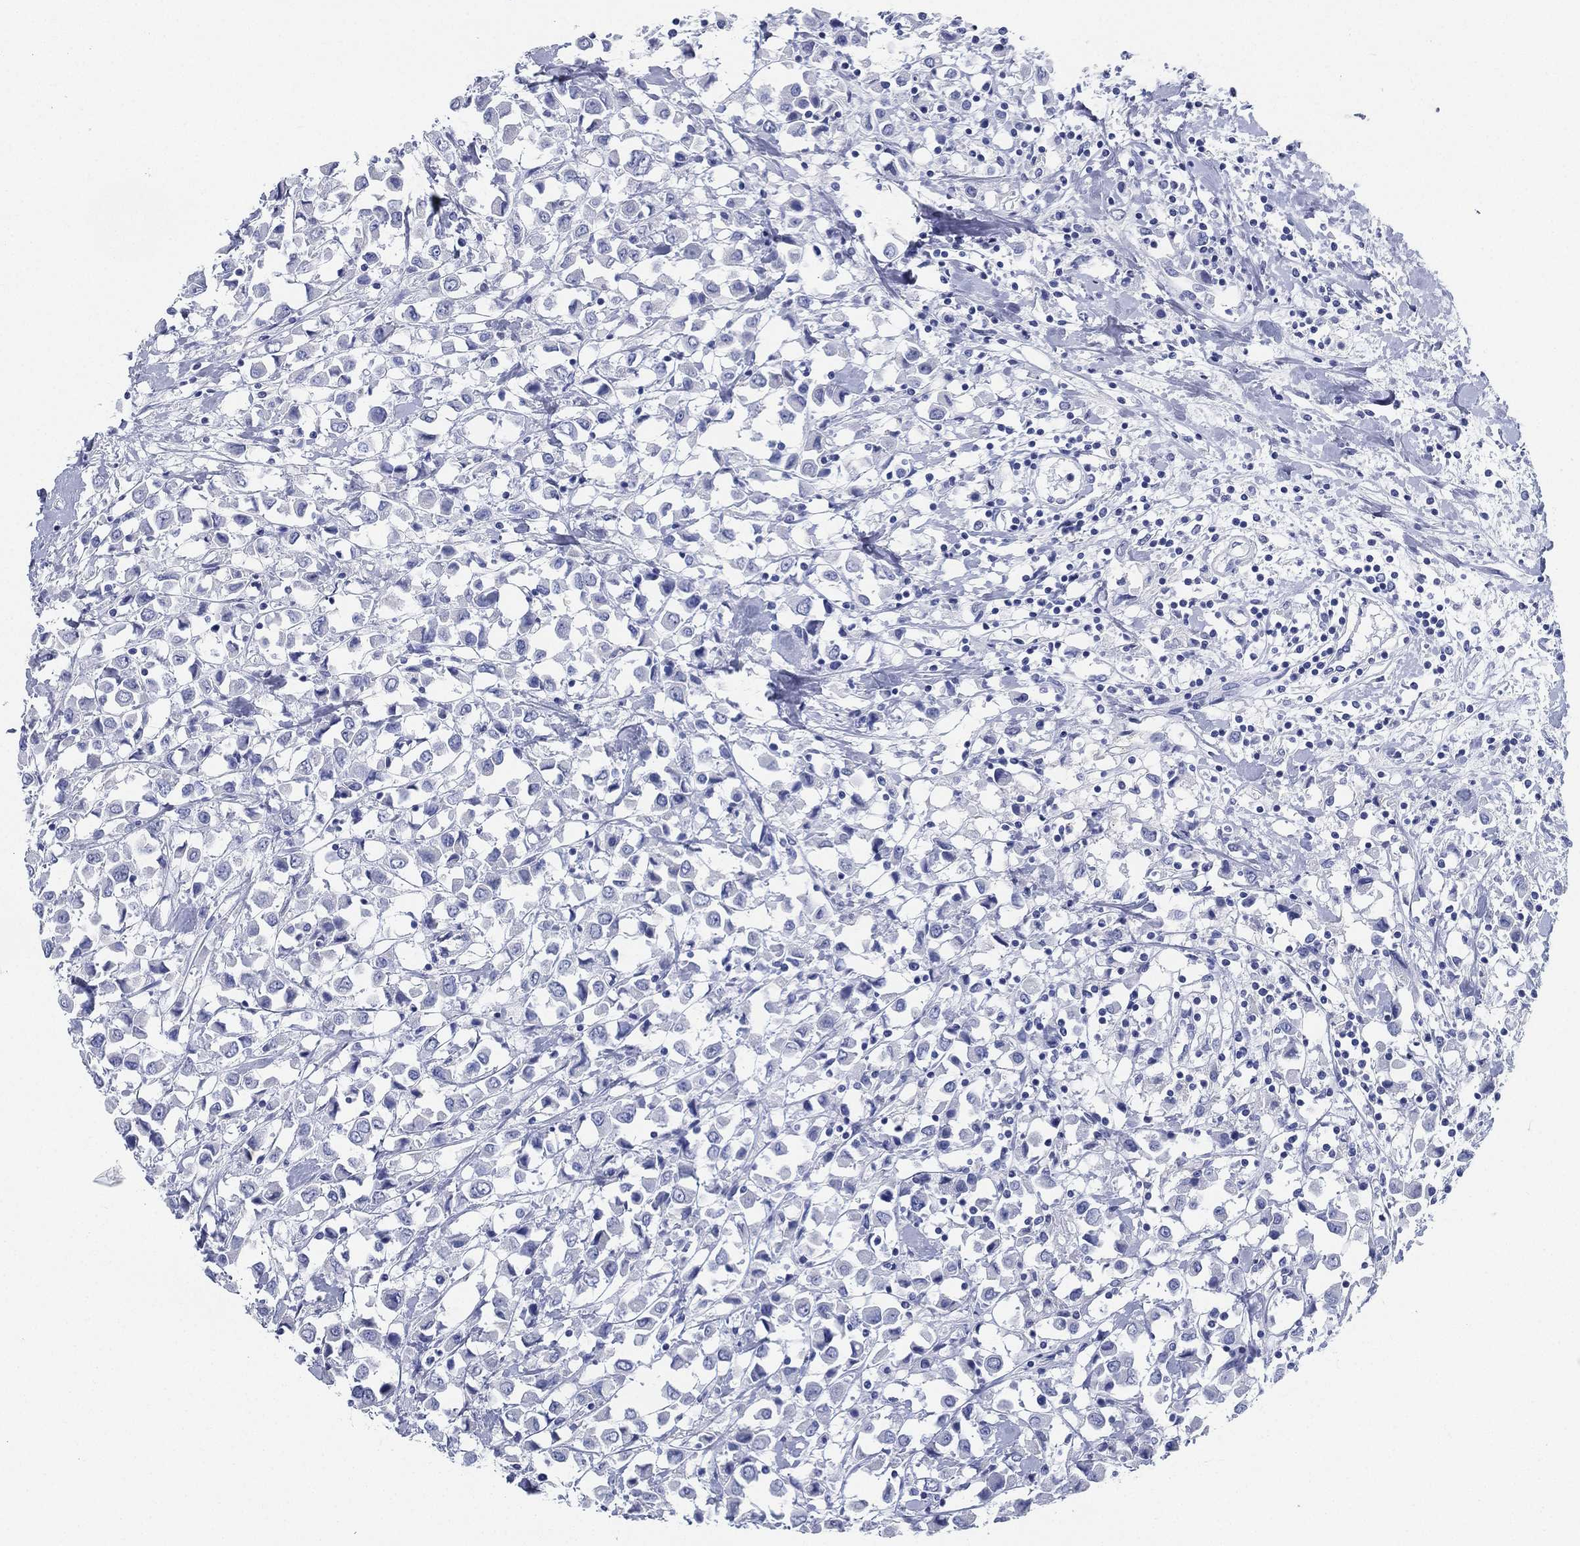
{"staining": {"intensity": "negative", "quantity": "none", "location": "none"}, "tissue": "breast cancer", "cell_type": "Tumor cells", "image_type": "cancer", "snomed": [{"axis": "morphology", "description": "Duct carcinoma"}, {"axis": "topography", "description": "Breast"}], "caption": "Human breast cancer stained for a protein using immunohistochemistry (IHC) reveals no positivity in tumor cells.", "gene": "DEFB121", "patient": {"sex": "female", "age": 61}}